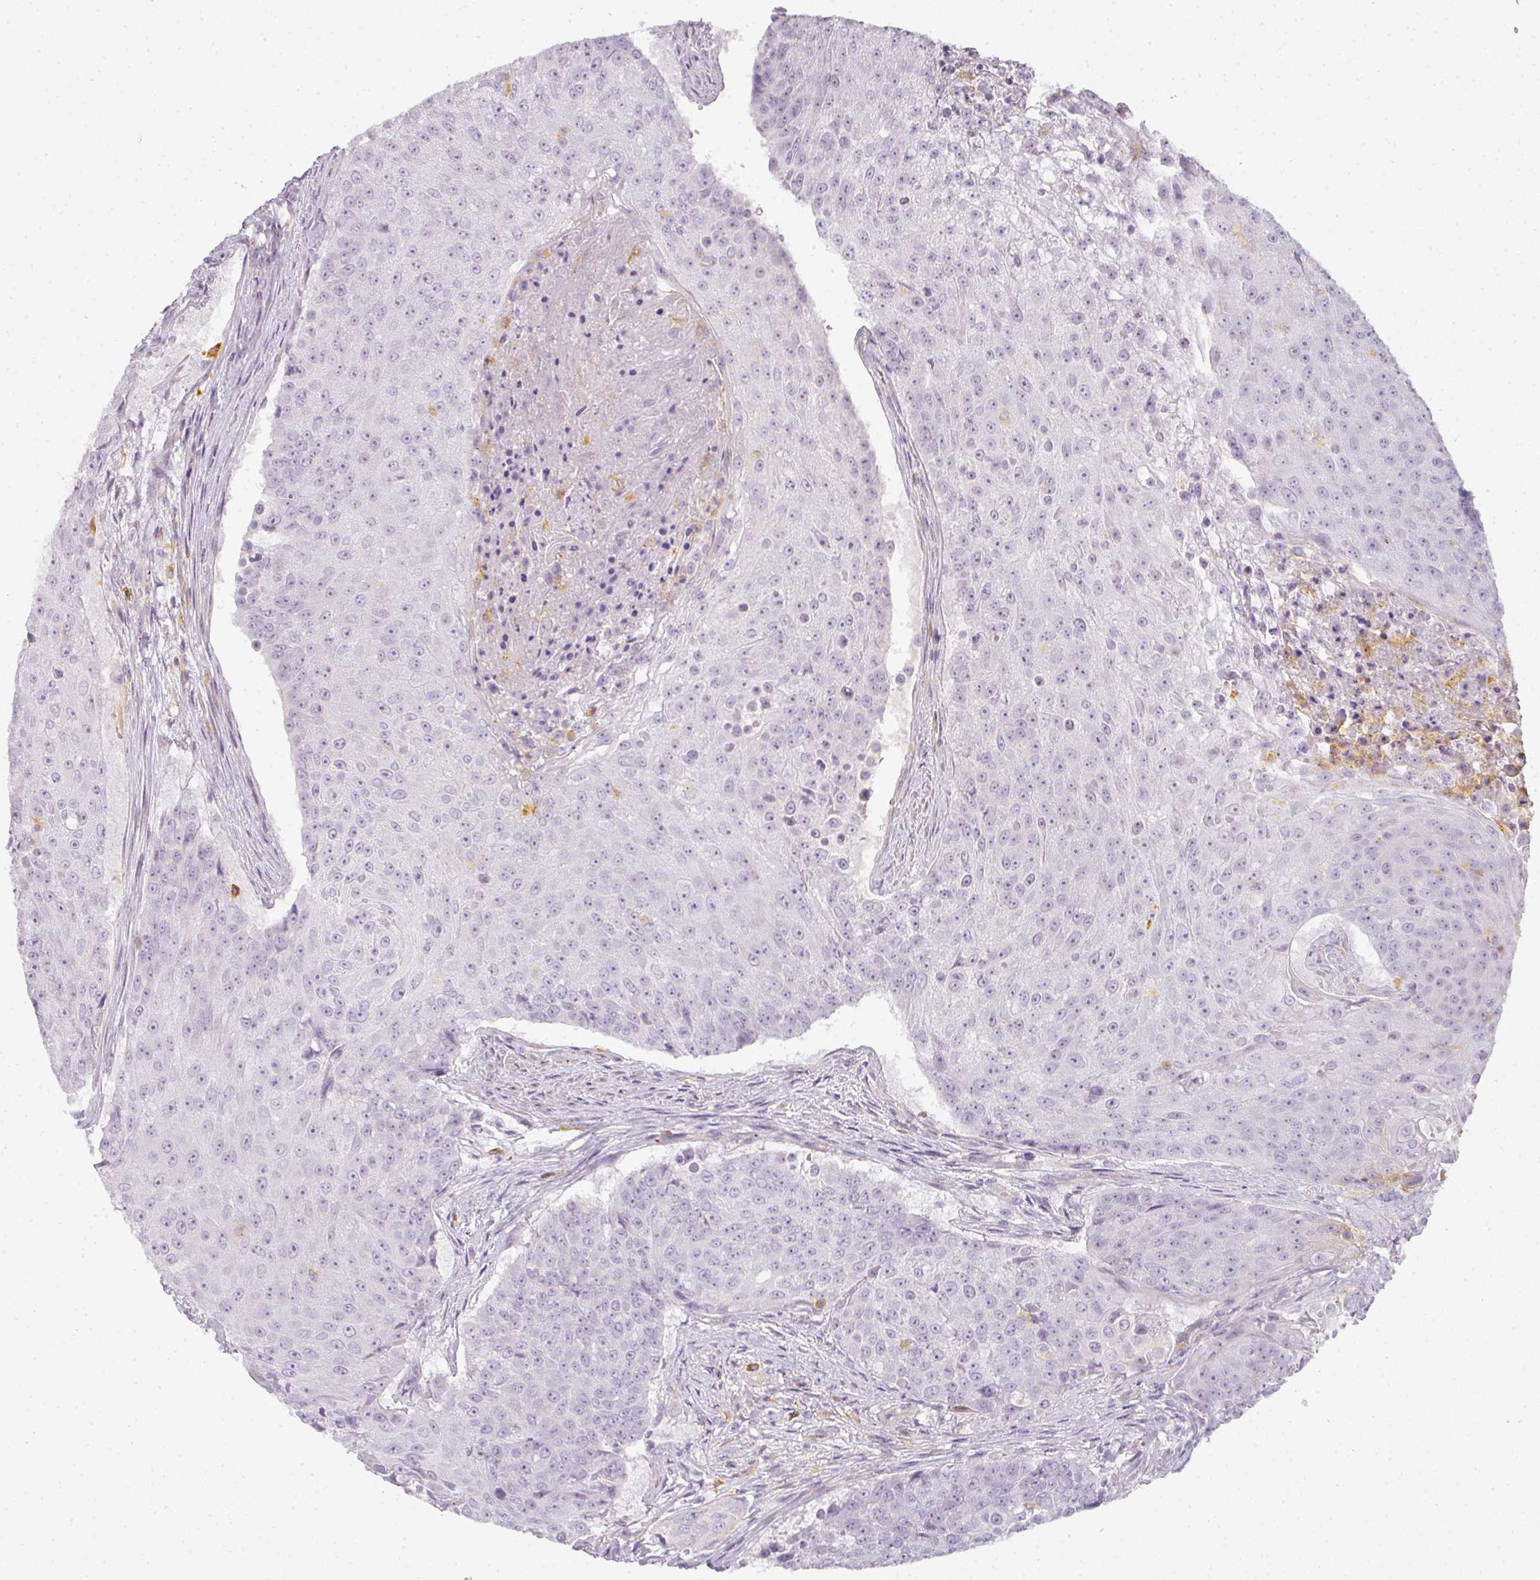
{"staining": {"intensity": "negative", "quantity": "none", "location": "none"}, "tissue": "urothelial cancer", "cell_type": "Tumor cells", "image_type": "cancer", "snomed": [{"axis": "morphology", "description": "Urothelial carcinoma, High grade"}, {"axis": "topography", "description": "Urinary bladder"}], "caption": "An immunohistochemistry micrograph of urothelial cancer is shown. There is no staining in tumor cells of urothelial cancer.", "gene": "TMEM42", "patient": {"sex": "female", "age": 63}}